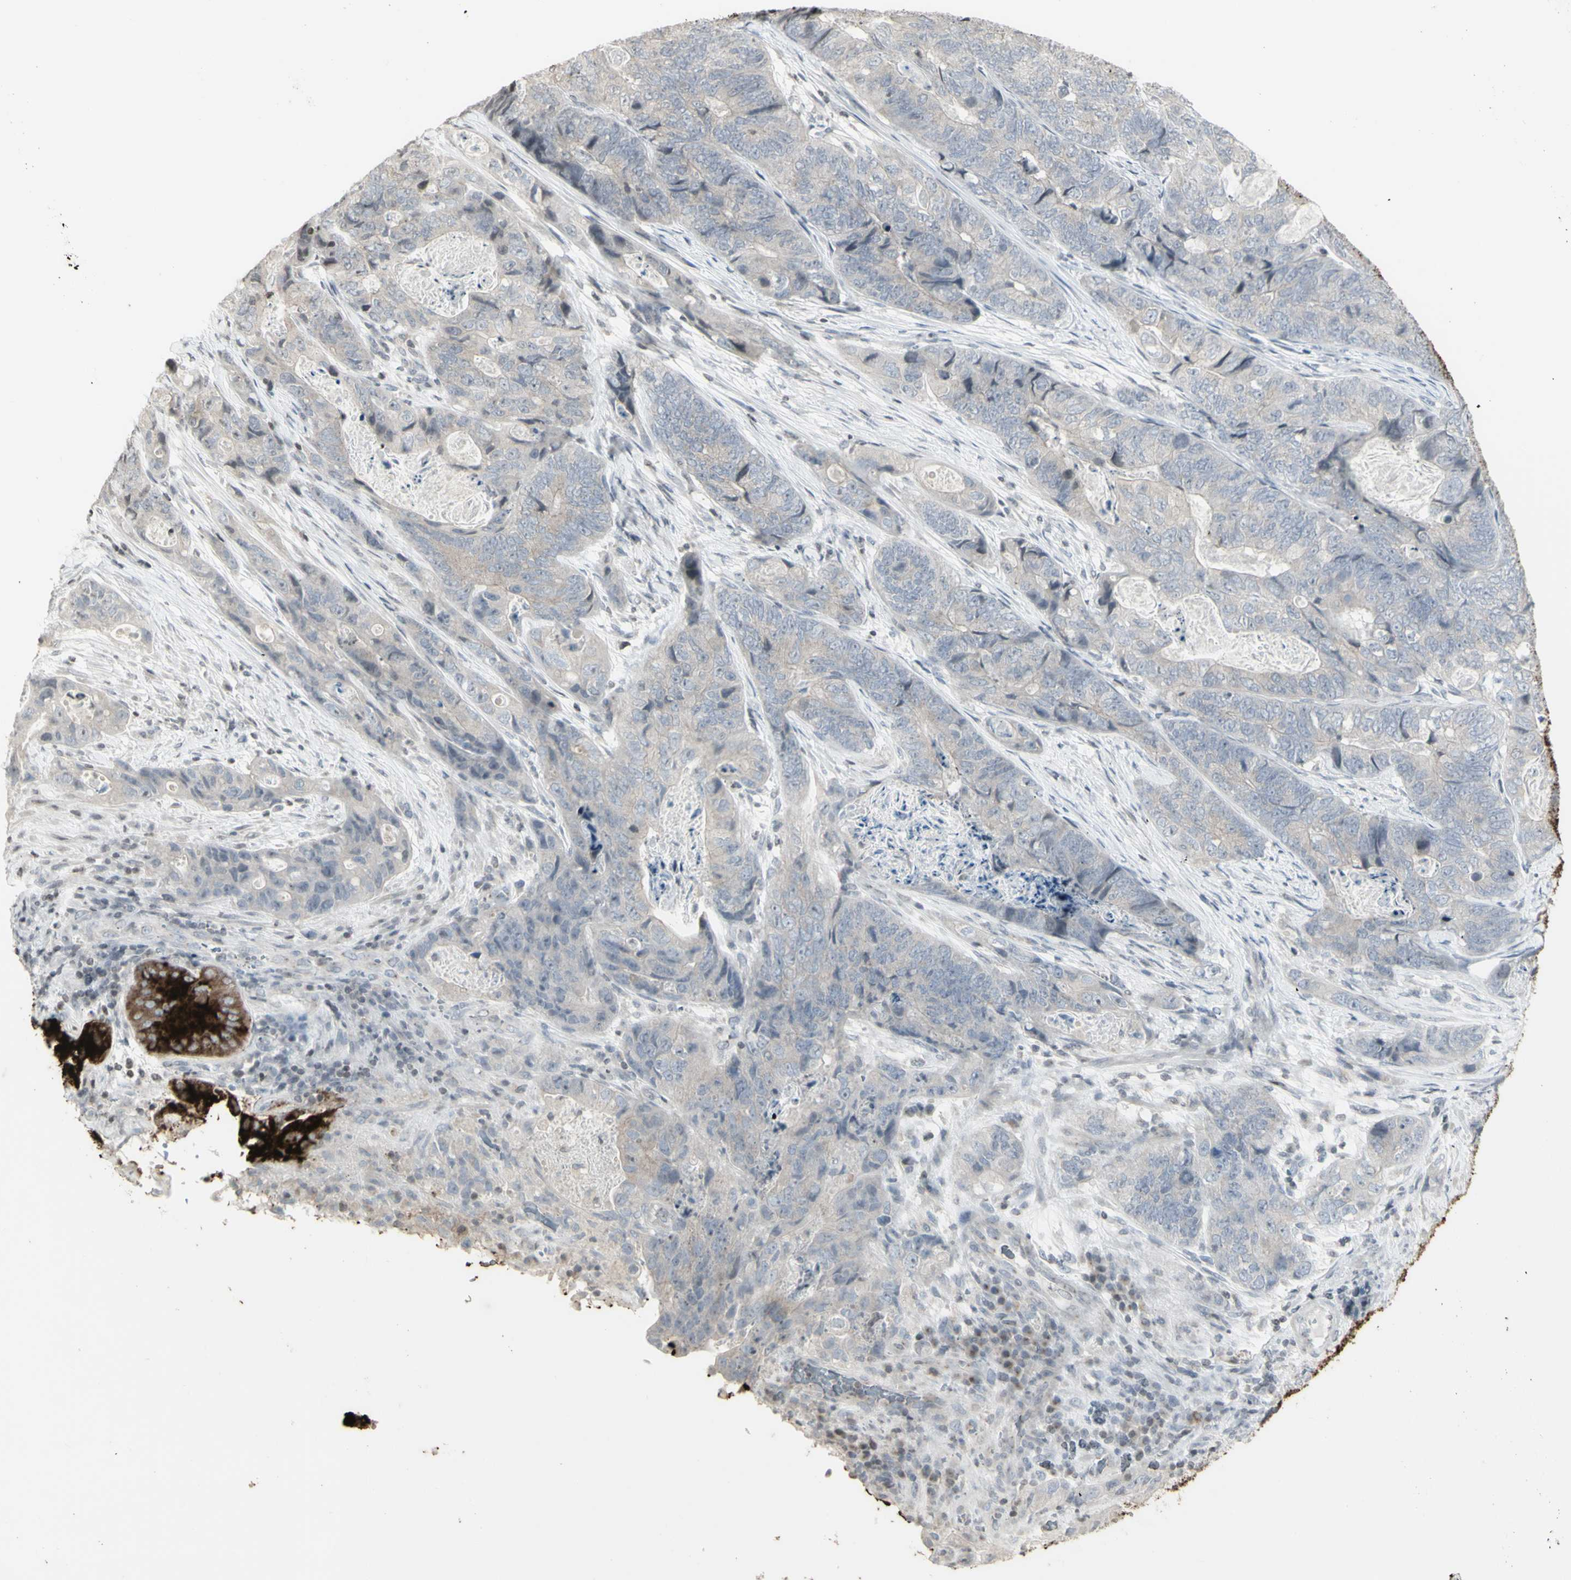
{"staining": {"intensity": "negative", "quantity": "none", "location": "none"}, "tissue": "stomach cancer", "cell_type": "Tumor cells", "image_type": "cancer", "snomed": [{"axis": "morphology", "description": "Adenocarcinoma, NOS"}, {"axis": "topography", "description": "Stomach"}], "caption": "High power microscopy histopathology image of an IHC histopathology image of adenocarcinoma (stomach), revealing no significant expression in tumor cells.", "gene": "MUC5AC", "patient": {"sex": "female", "age": 89}}